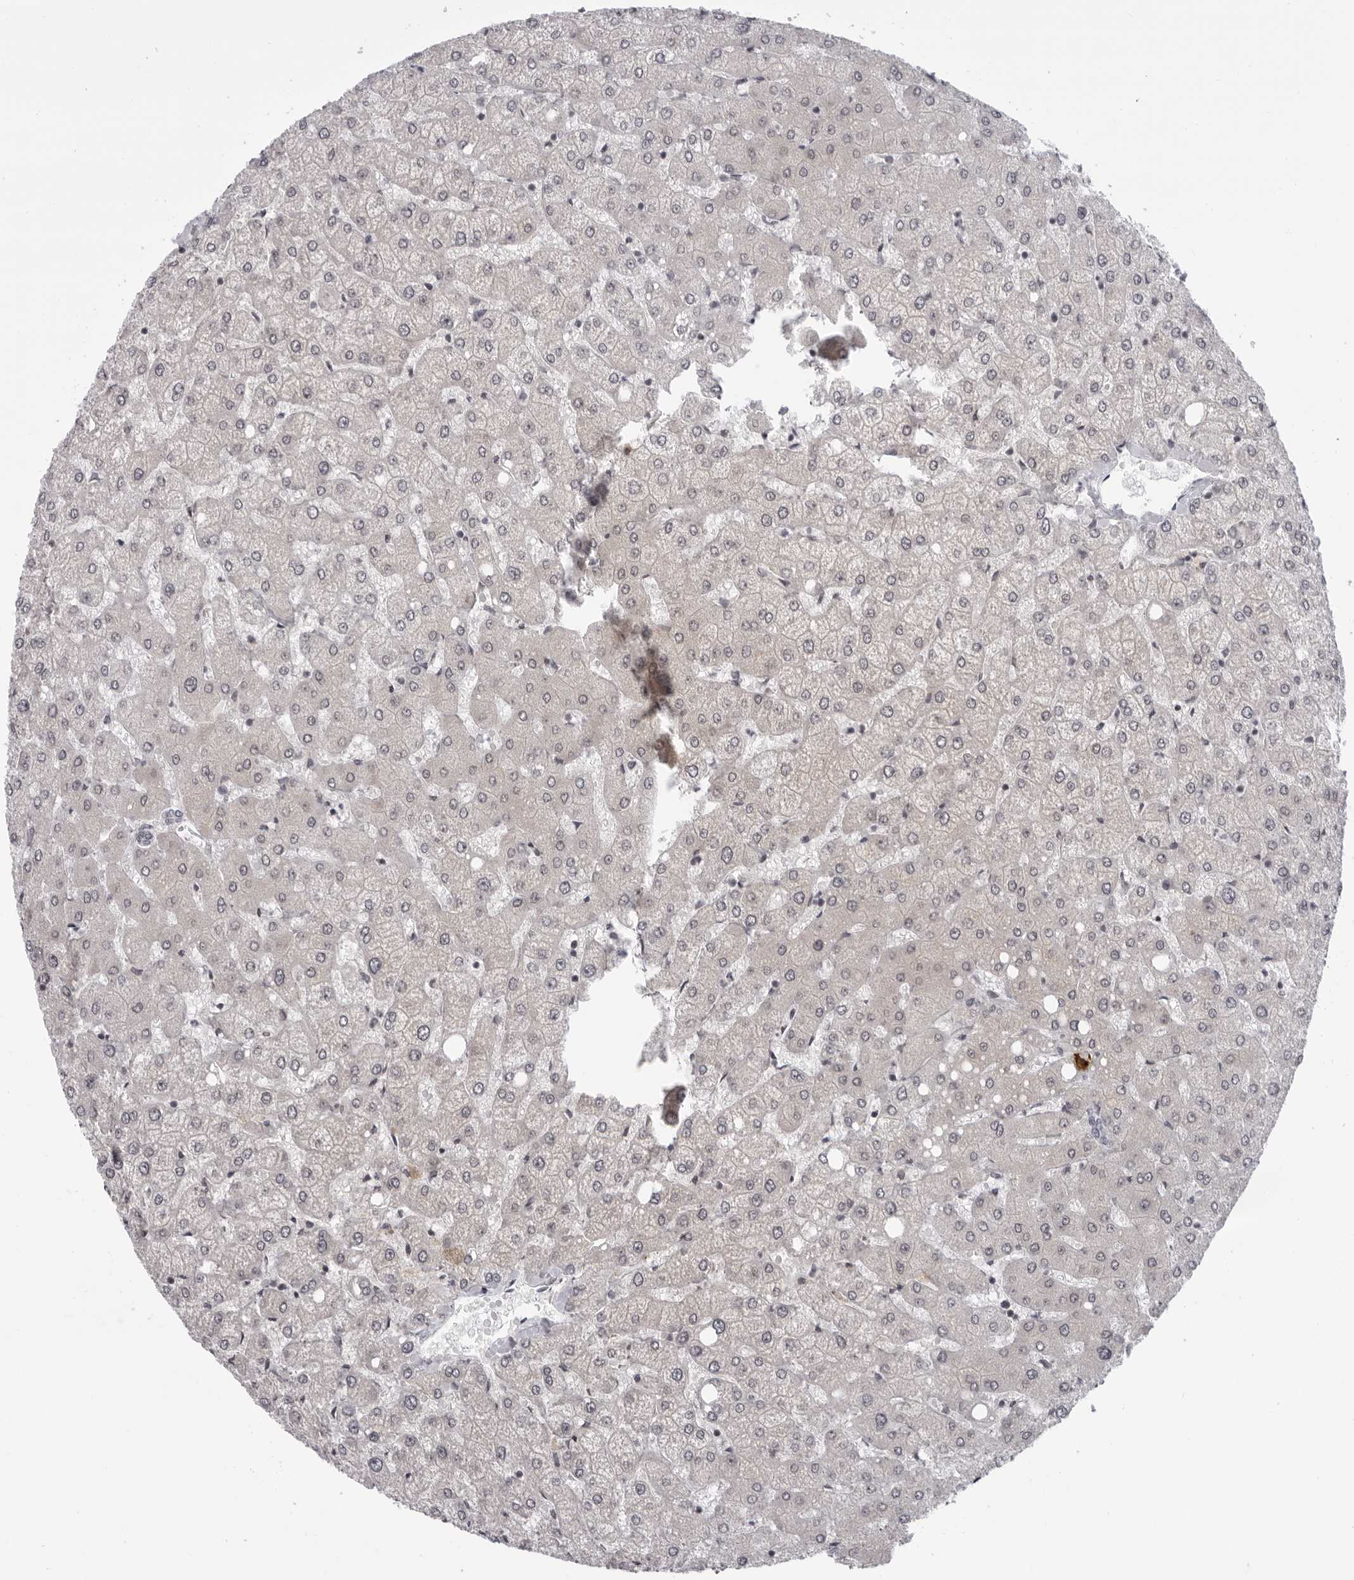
{"staining": {"intensity": "negative", "quantity": "none", "location": "none"}, "tissue": "liver", "cell_type": "Cholangiocytes", "image_type": "normal", "snomed": [{"axis": "morphology", "description": "Normal tissue, NOS"}, {"axis": "topography", "description": "Liver"}], "caption": "Cholangiocytes are negative for brown protein staining in benign liver. (DAB immunohistochemistry (IHC), high magnification).", "gene": "GCSAML", "patient": {"sex": "female", "age": 54}}